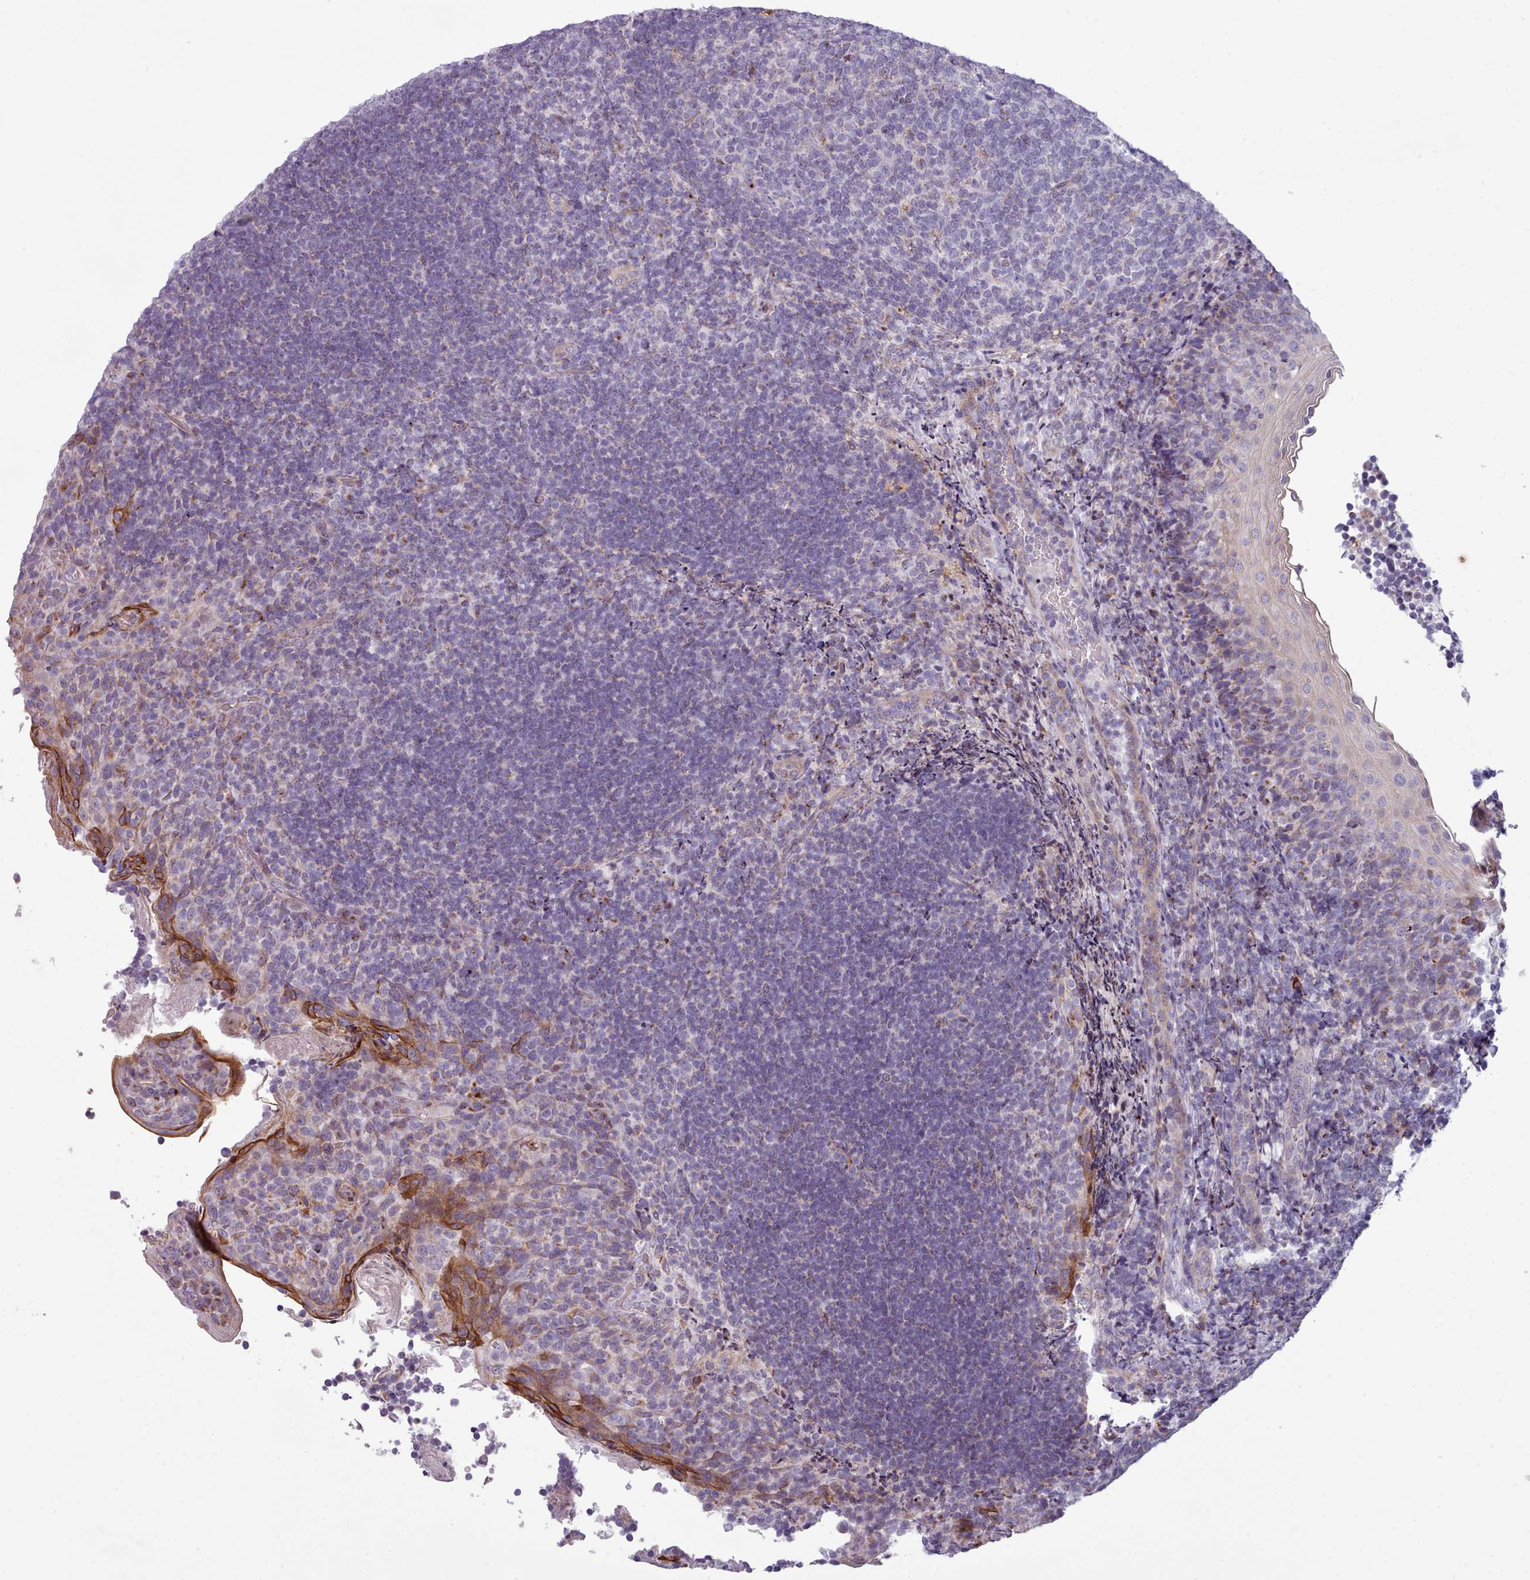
{"staining": {"intensity": "negative", "quantity": "none", "location": "none"}, "tissue": "tonsil", "cell_type": "Germinal center cells", "image_type": "normal", "snomed": [{"axis": "morphology", "description": "Normal tissue, NOS"}, {"axis": "topography", "description": "Tonsil"}], "caption": "A micrograph of human tonsil is negative for staining in germinal center cells. Brightfield microscopy of immunohistochemistry stained with DAB (brown) and hematoxylin (blue), captured at high magnification.", "gene": "SLC52A3", "patient": {"sex": "female", "age": 10}}